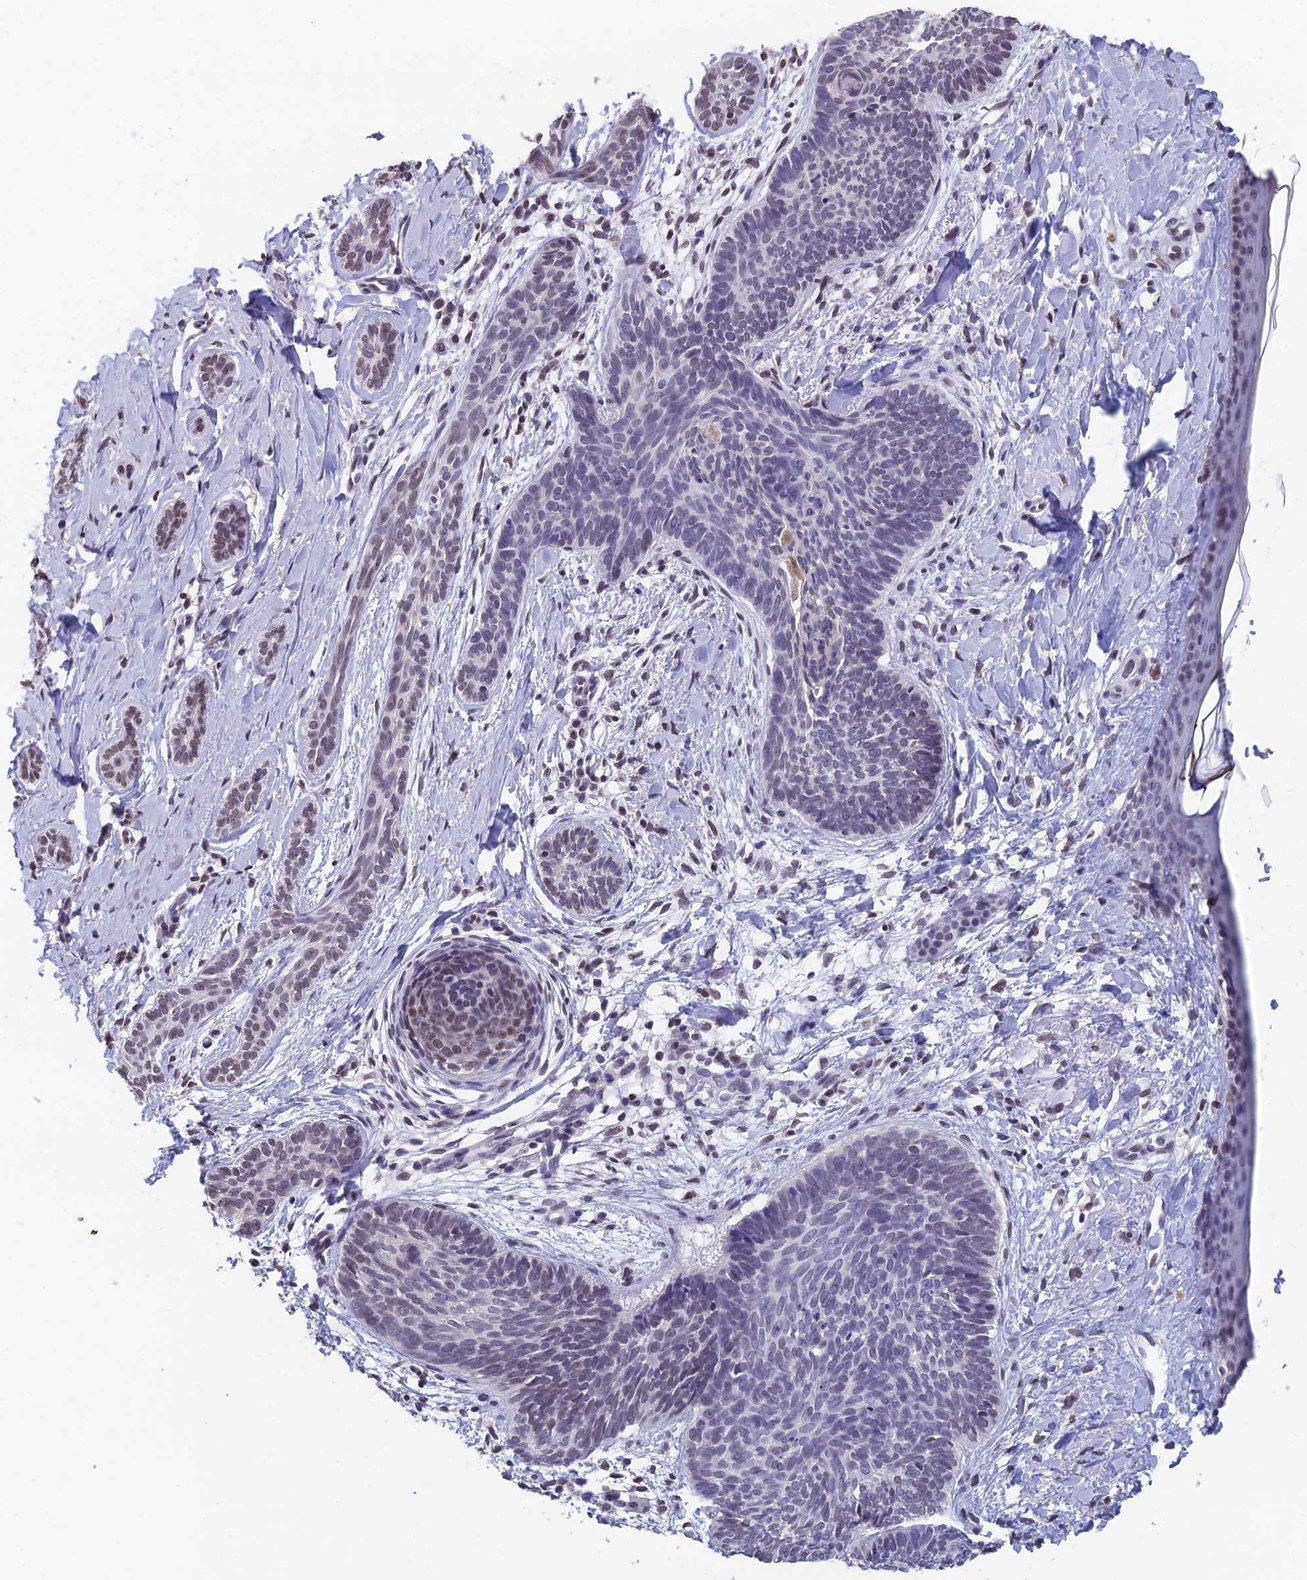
{"staining": {"intensity": "weak", "quantity": "<25%", "location": "nuclear"}, "tissue": "skin cancer", "cell_type": "Tumor cells", "image_type": "cancer", "snomed": [{"axis": "morphology", "description": "Basal cell carcinoma"}, {"axis": "topography", "description": "Skin"}], "caption": "Immunohistochemistry (IHC) micrograph of human basal cell carcinoma (skin) stained for a protein (brown), which exhibits no expression in tumor cells.", "gene": "CCDC97", "patient": {"sex": "female", "age": 81}}